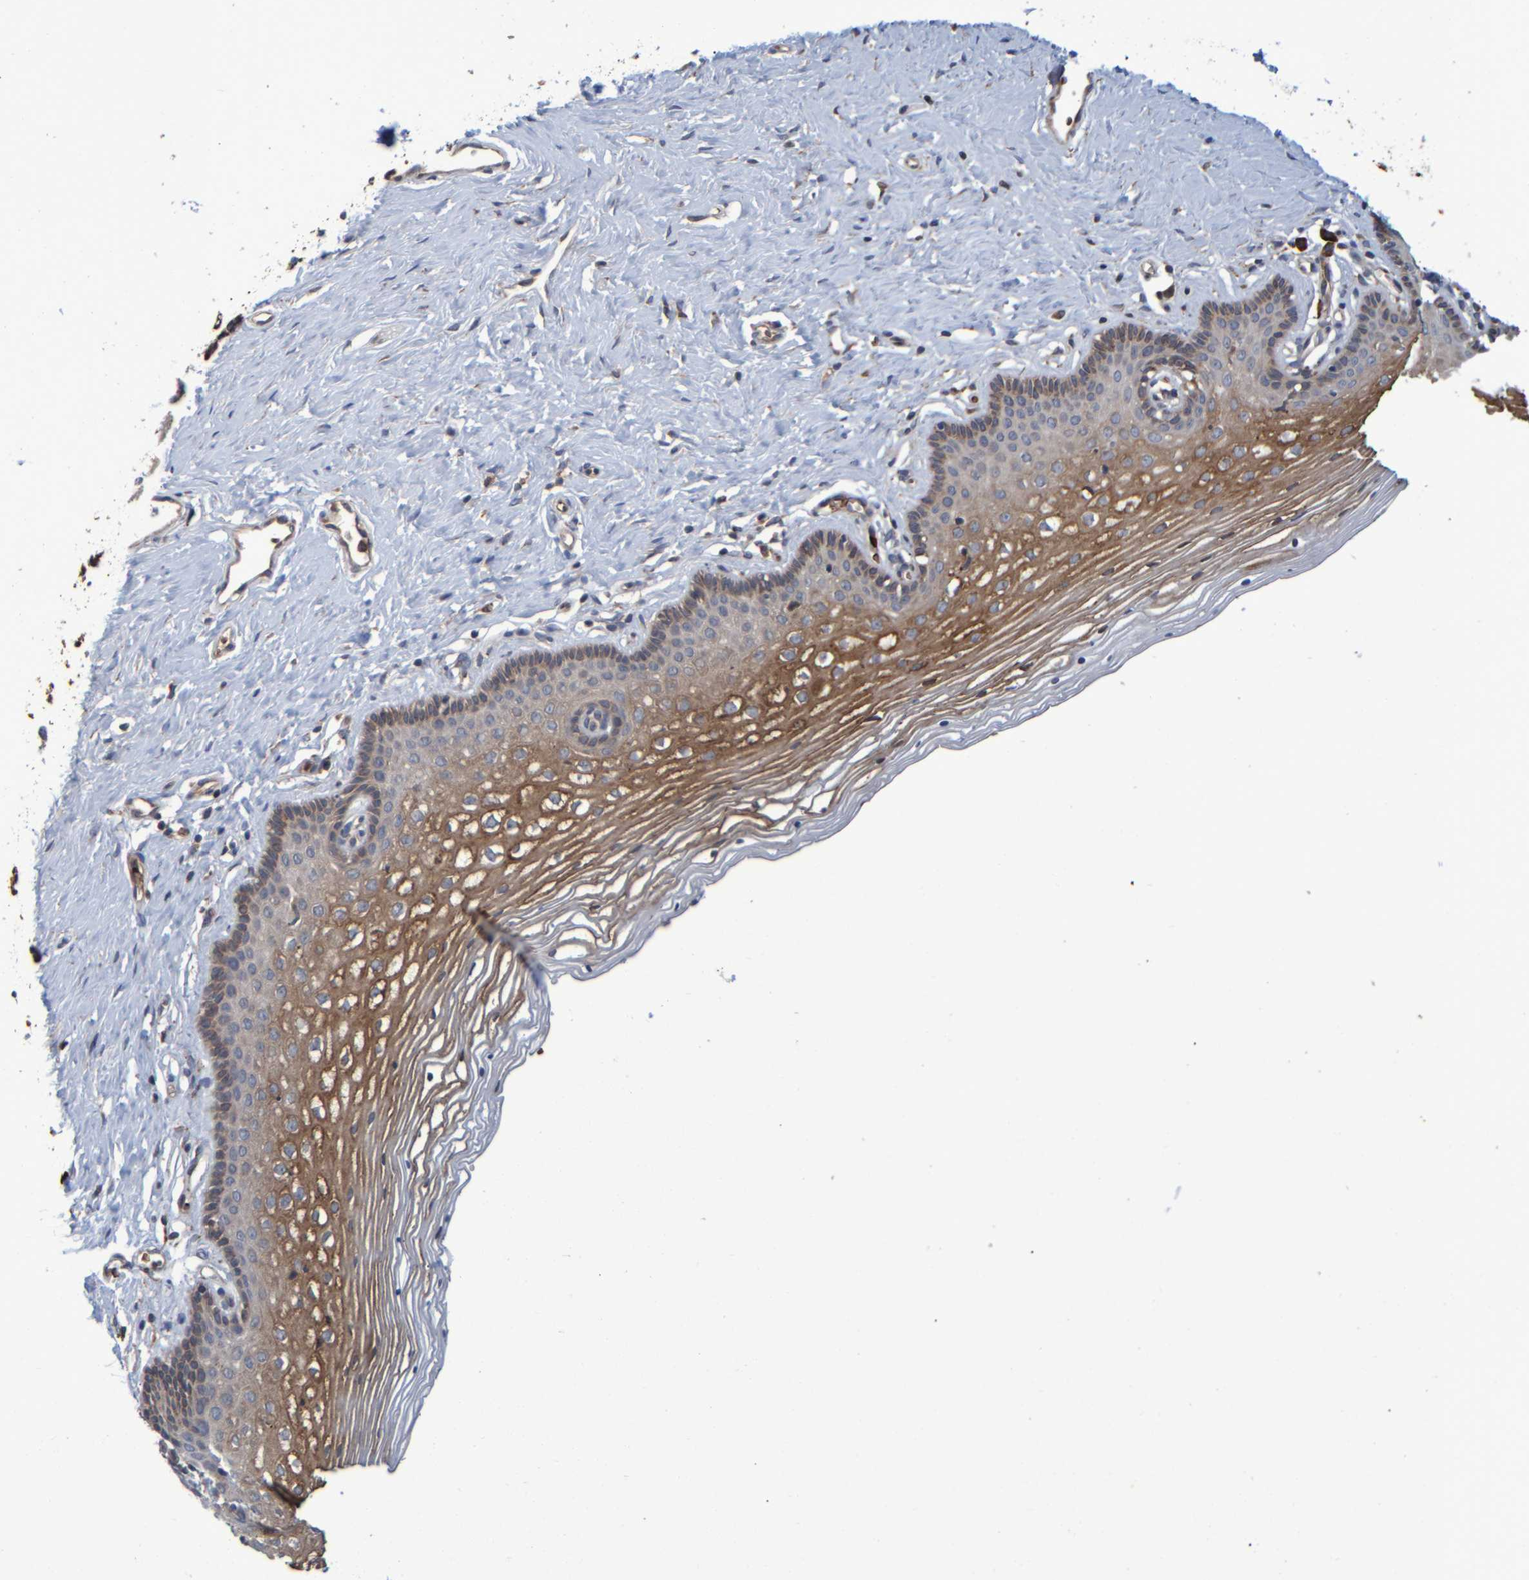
{"staining": {"intensity": "moderate", "quantity": ">75%", "location": "cytoplasmic/membranous"}, "tissue": "vagina", "cell_type": "Squamous epithelial cells", "image_type": "normal", "snomed": [{"axis": "morphology", "description": "Normal tissue, NOS"}, {"axis": "topography", "description": "Vagina"}], "caption": "Unremarkable vagina reveals moderate cytoplasmic/membranous staining in about >75% of squamous epithelial cells, visualized by immunohistochemistry. Nuclei are stained in blue.", "gene": "SPAG5", "patient": {"sex": "female", "age": 32}}